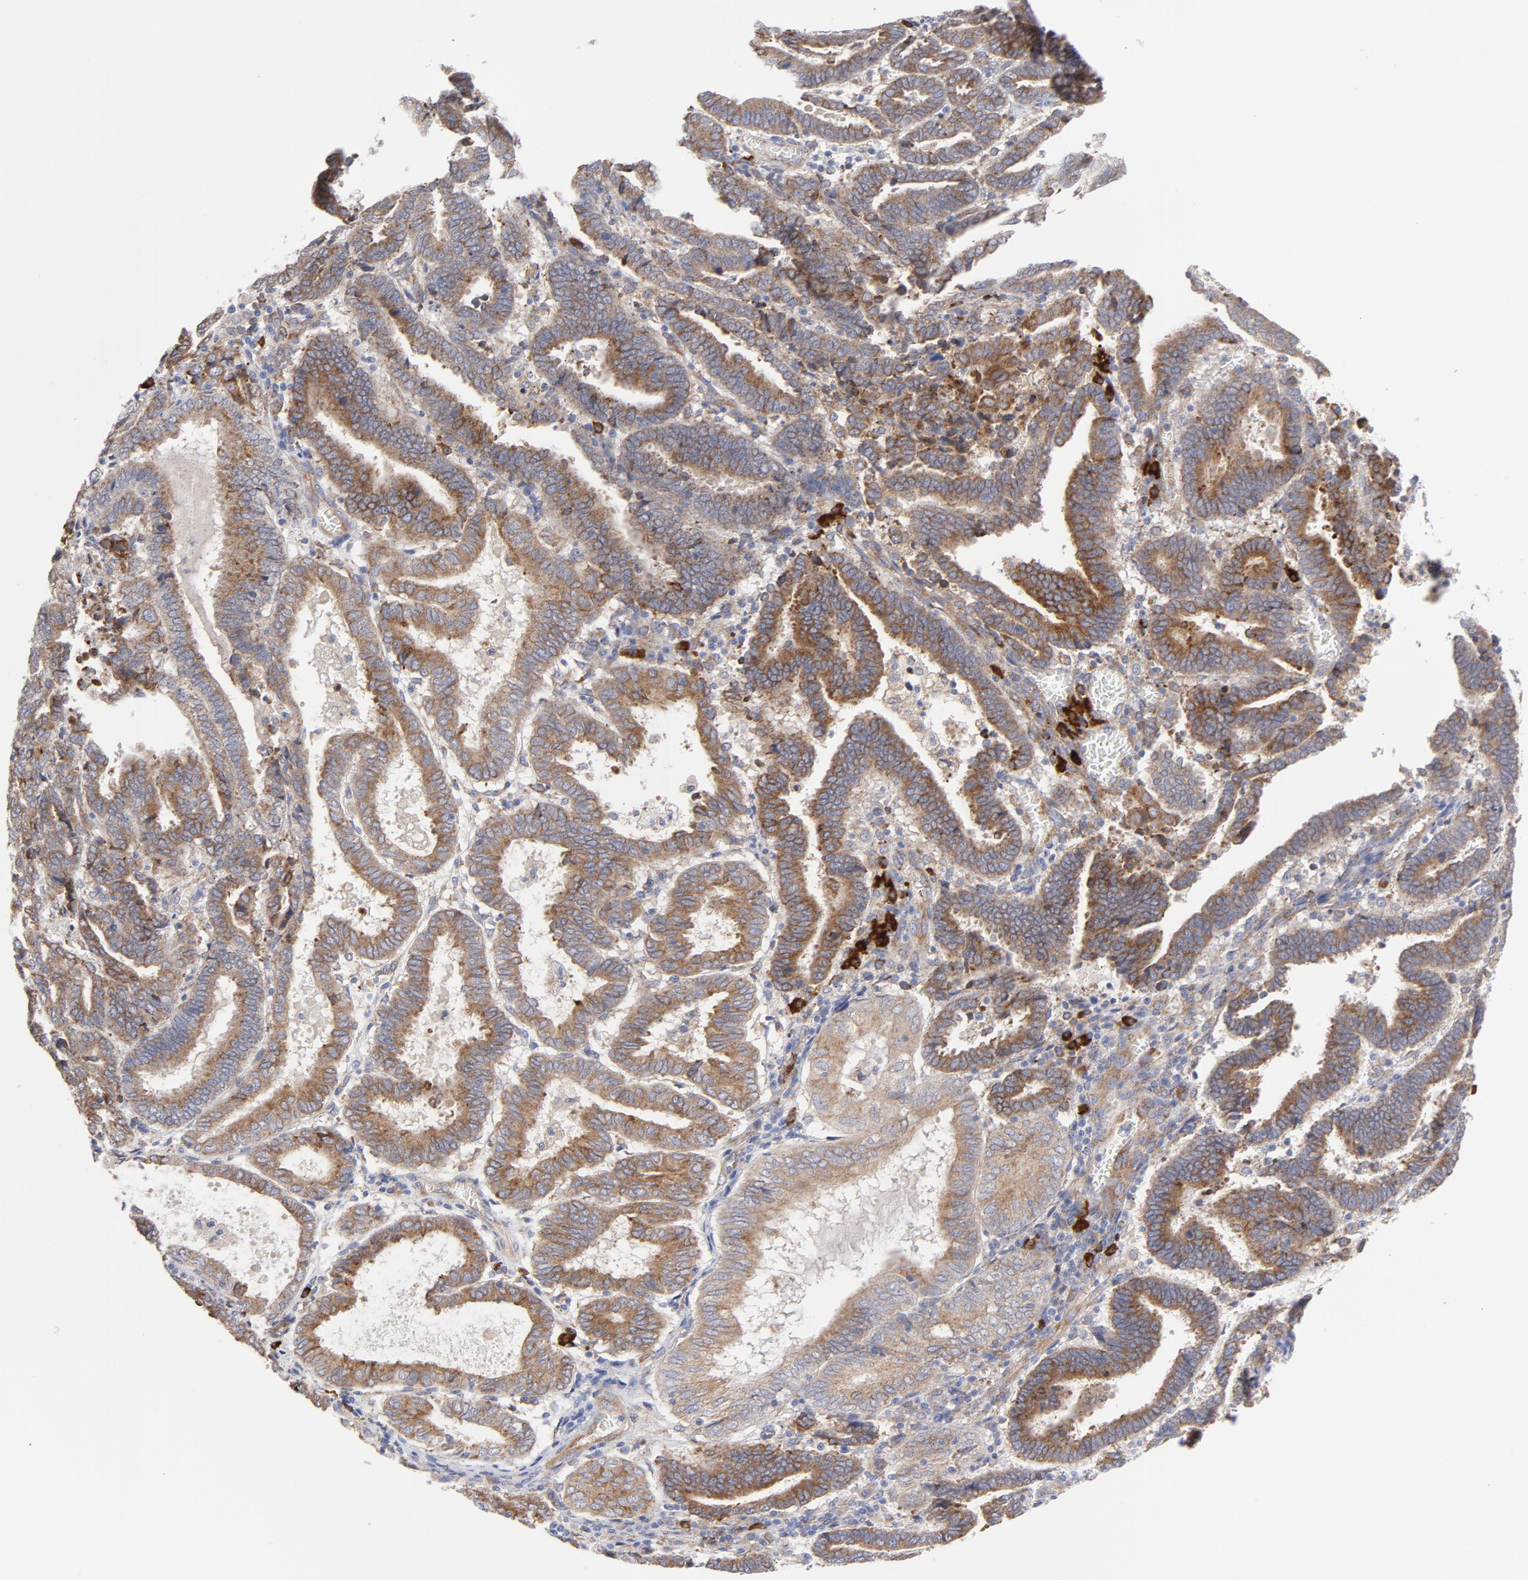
{"staining": {"intensity": "moderate", "quantity": ">75%", "location": "cytoplasmic/membranous"}, "tissue": "endometrial cancer", "cell_type": "Tumor cells", "image_type": "cancer", "snomed": [{"axis": "morphology", "description": "Adenocarcinoma, NOS"}, {"axis": "topography", "description": "Uterus"}], "caption": "Immunohistochemical staining of human adenocarcinoma (endometrial) demonstrates medium levels of moderate cytoplasmic/membranous protein staining in about >75% of tumor cells. (IHC, brightfield microscopy, high magnification).", "gene": "RAPGEF3", "patient": {"sex": "female", "age": 83}}